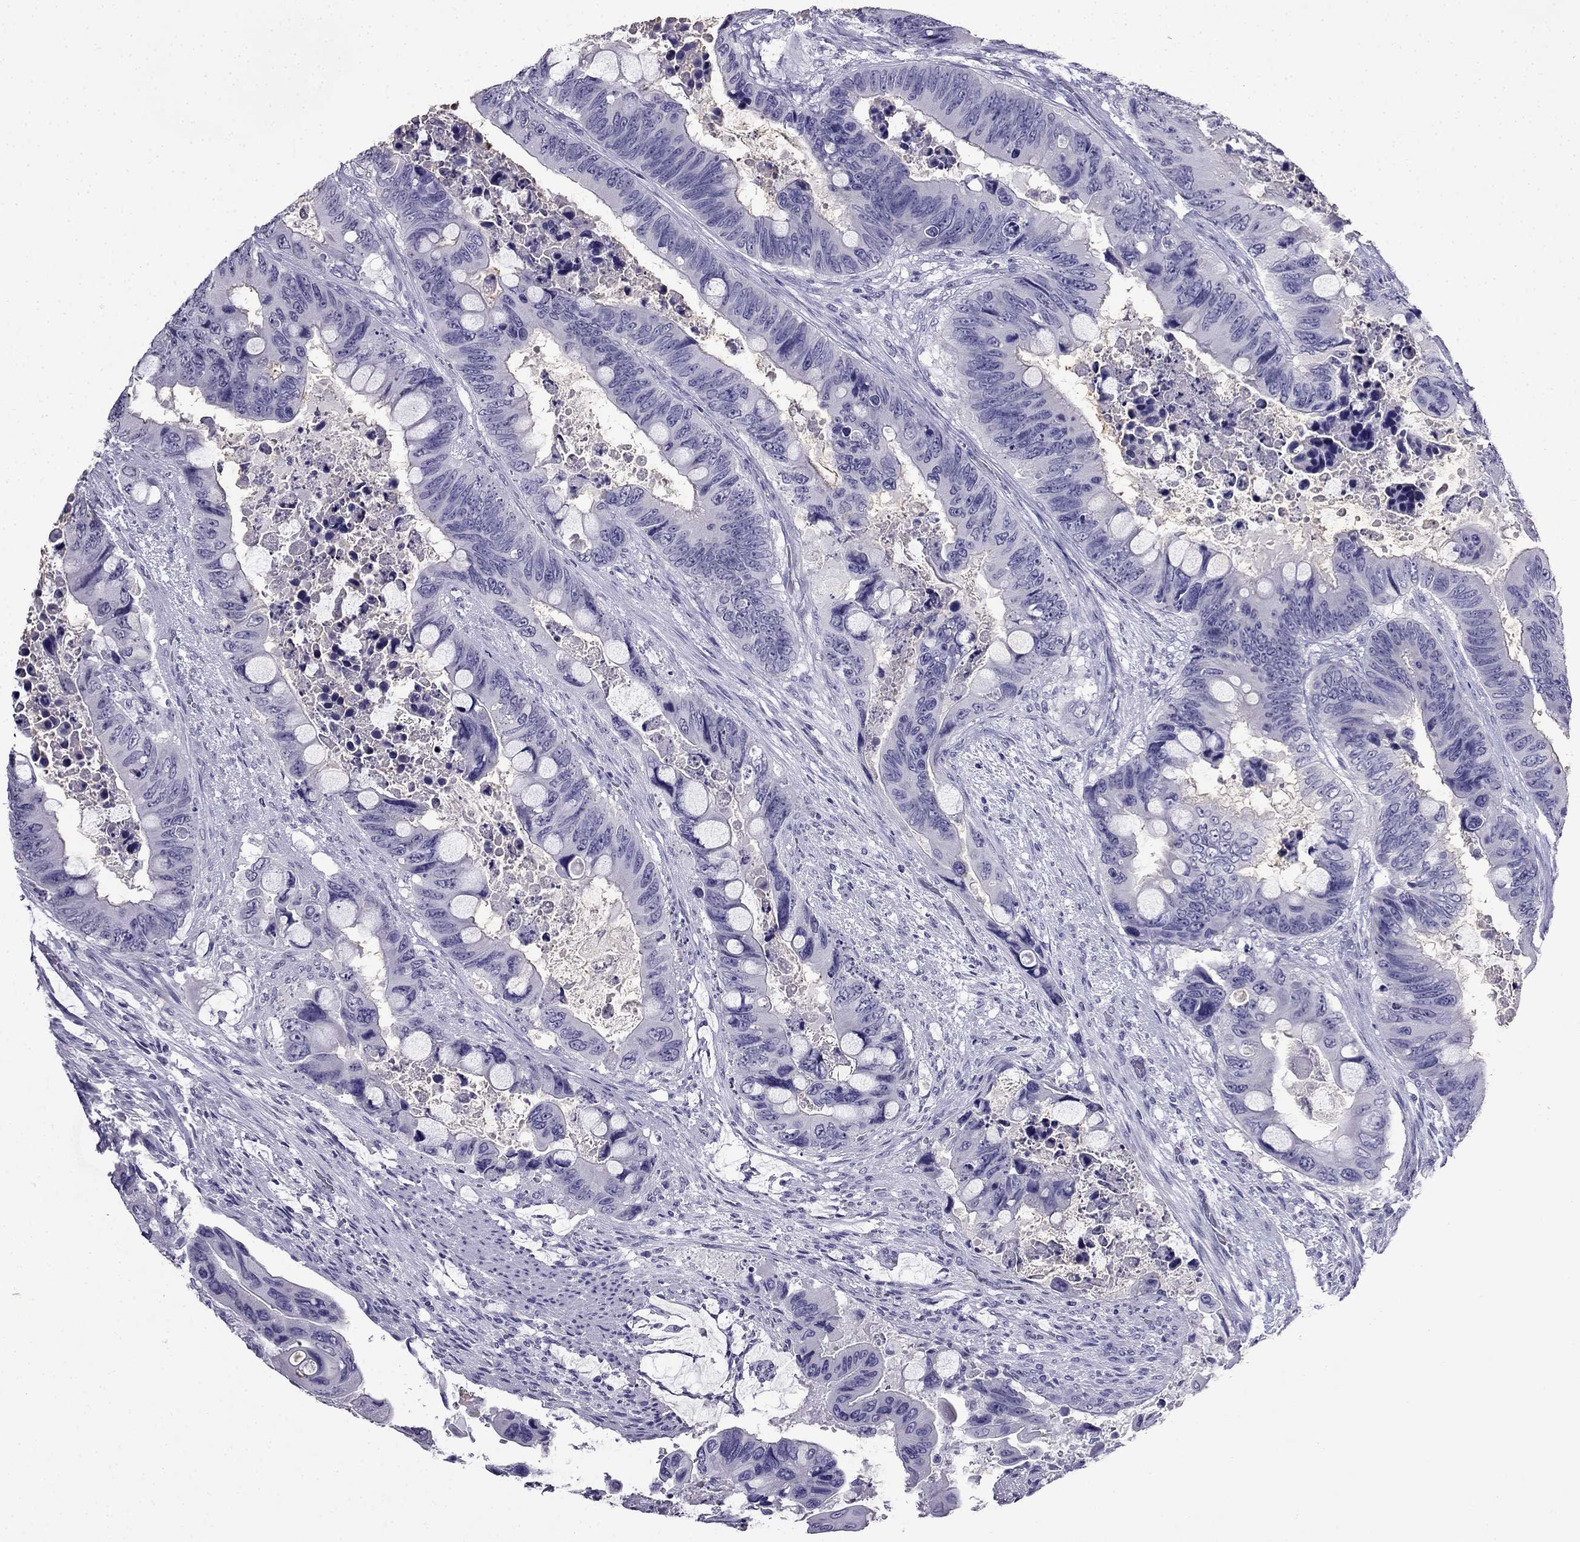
{"staining": {"intensity": "negative", "quantity": "none", "location": "none"}, "tissue": "colorectal cancer", "cell_type": "Tumor cells", "image_type": "cancer", "snomed": [{"axis": "morphology", "description": "Adenocarcinoma, NOS"}, {"axis": "topography", "description": "Rectum"}], "caption": "Immunohistochemical staining of human colorectal adenocarcinoma displays no significant expression in tumor cells.", "gene": "CDHR4", "patient": {"sex": "male", "age": 63}}